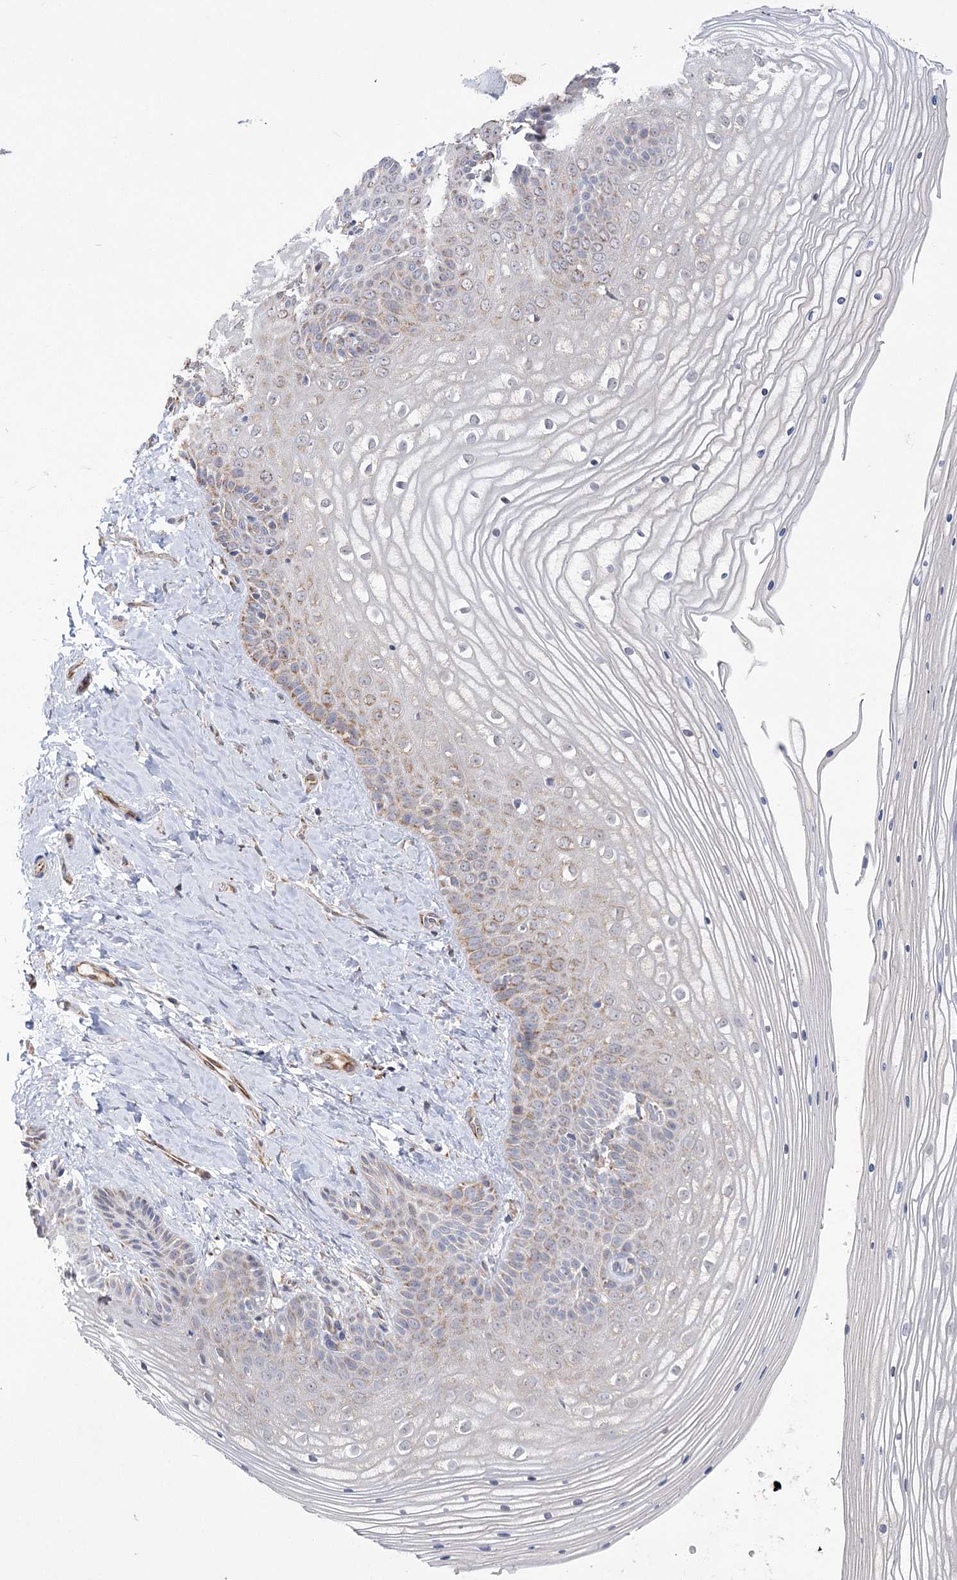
{"staining": {"intensity": "weak", "quantity": "<25%", "location": "cytoplasmic/membranous"}, "tissue": "vagina", "cell_type": "Squamous epithelial cells", "image_type": "normal", "snomed": [{"axis": "morphology", "description": "Normal tissue, NOS"}, {"axis": "topography", "description": "Vagina"}, {"axis": "topography", "description": "Cervix"}], "caption": "Immunohistochemical staining of benign vagina displays no significant expression in squamous epithelial cells. The staining is performed using DAB brown chromogen with nuclei counter-stained in using hematoxylin.", "gene": "ECHDC3", "patient": {"sex": "female", "age": 40}}